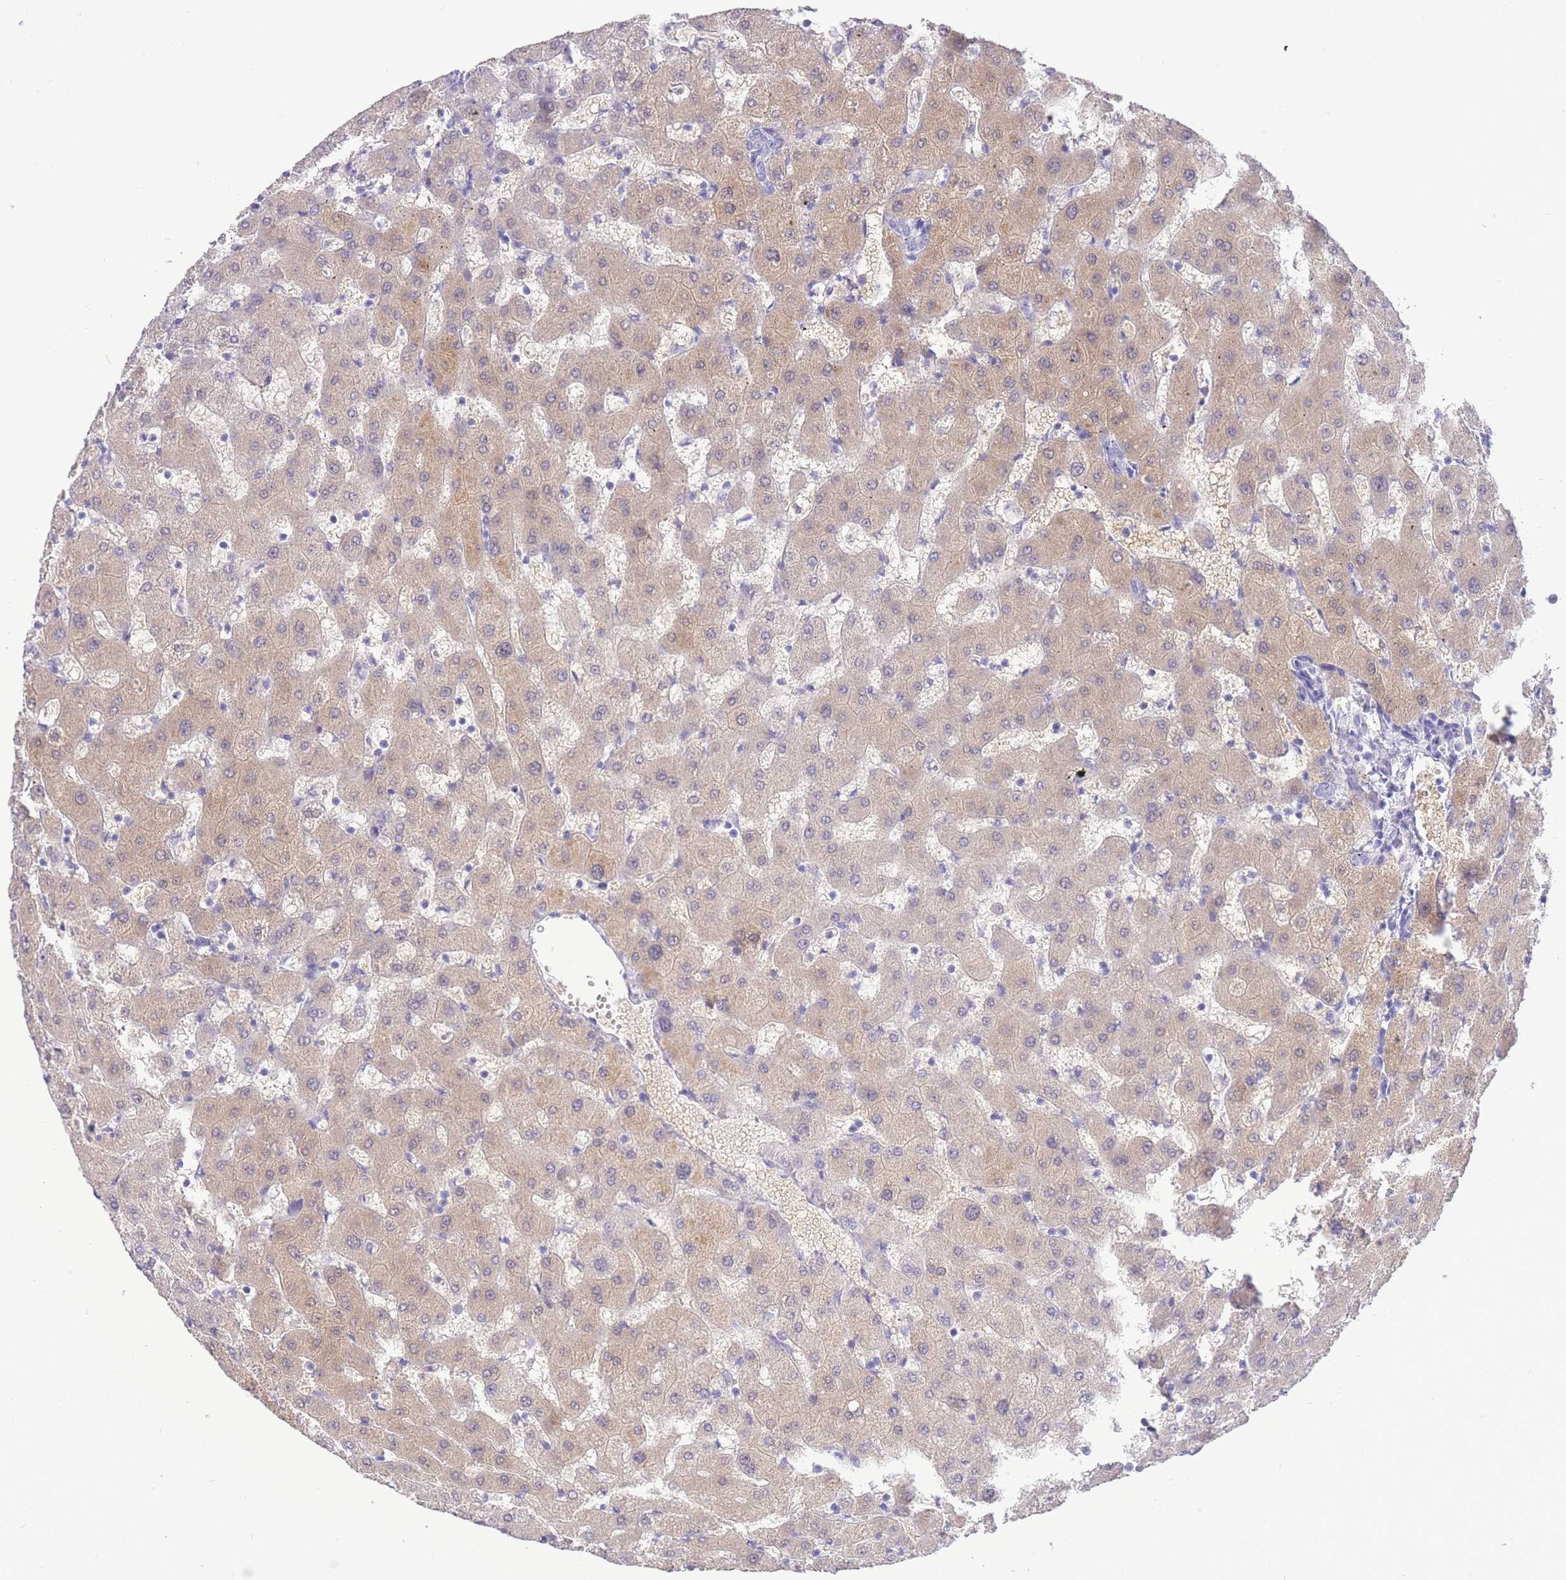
{"staining": {"intensity": "negative", "quantity": "none", "location": "none"}, "tissue": "liver", "cell_type": "Cholangiocytes", "image_type": "normal", "snomed": [{"axis": "morphology", "description": "Normal tissue, NOS"}, {"axis": "topography", "description": "Liver"}], "caption": "Cholangiocytes are negative for protein expression in unremarkable human liver. (Brightfield microscopy of DAB (3,3'-diaminobenzidine) immunohistochemistry at high magnification).", "gene": "SULT1A1", "patient": {"sex": "female", "age": 63}}